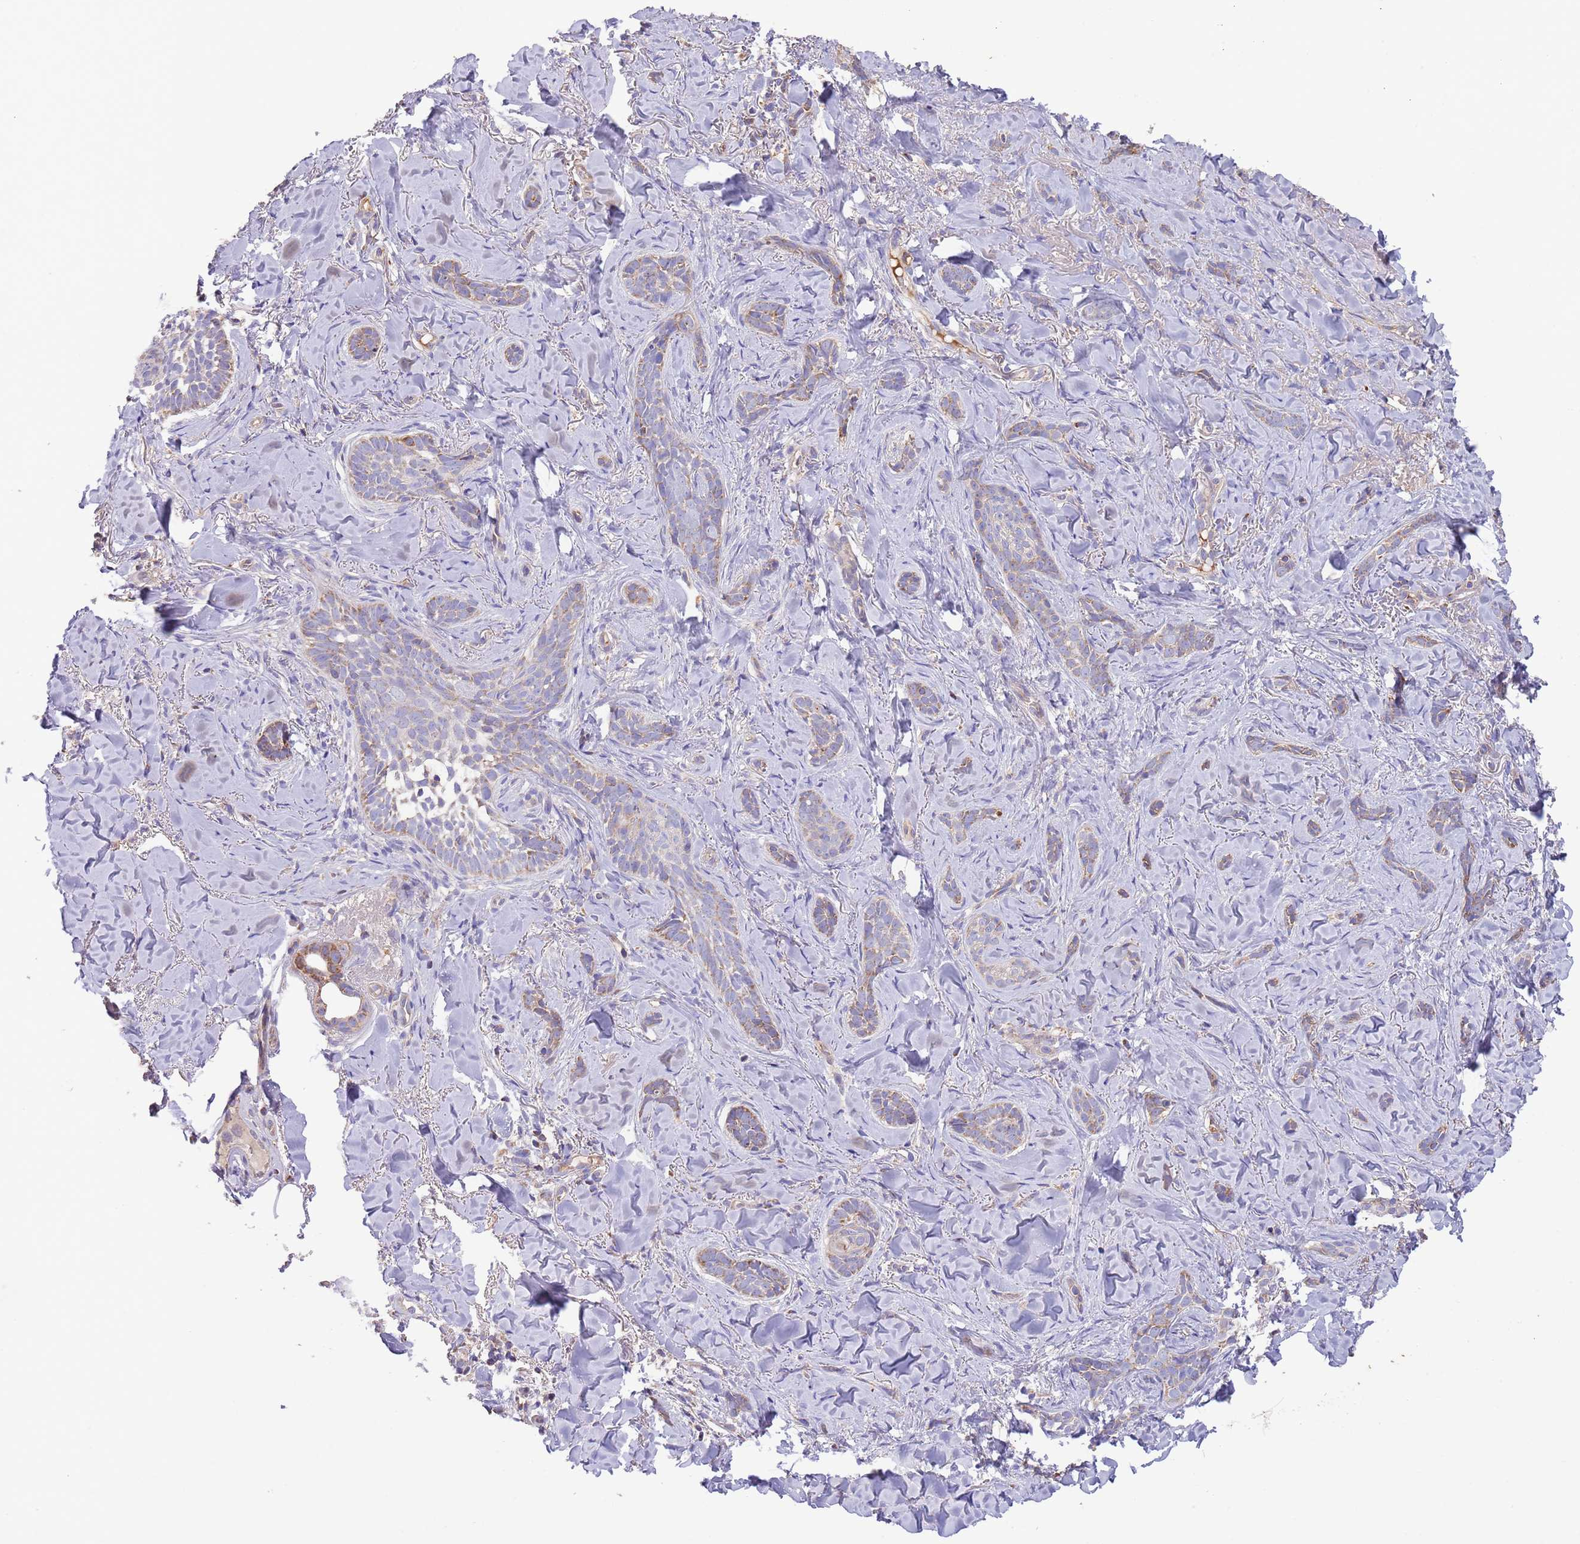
{"staining": {"intensity": "weak", "quantity": "25%-75%", "location": "cytoplasmic/membranous"}, "tissue": "skin cancer", "cell_type": "Tumor cells", "image_type": "cancer", "snomed": [{"axis": "morphology", "description": "Basal cell carcinoma"}, {"axis": "topography", "description": "Skin"}], "caption": "Weak cytoplasmic/membranous protein expression is identified in about 25%-75% of tumor cells in skin cancer (basal cell carcinoma).", "gene": "DNAJA3", "patient": {"sex": "female", "age": 55}}